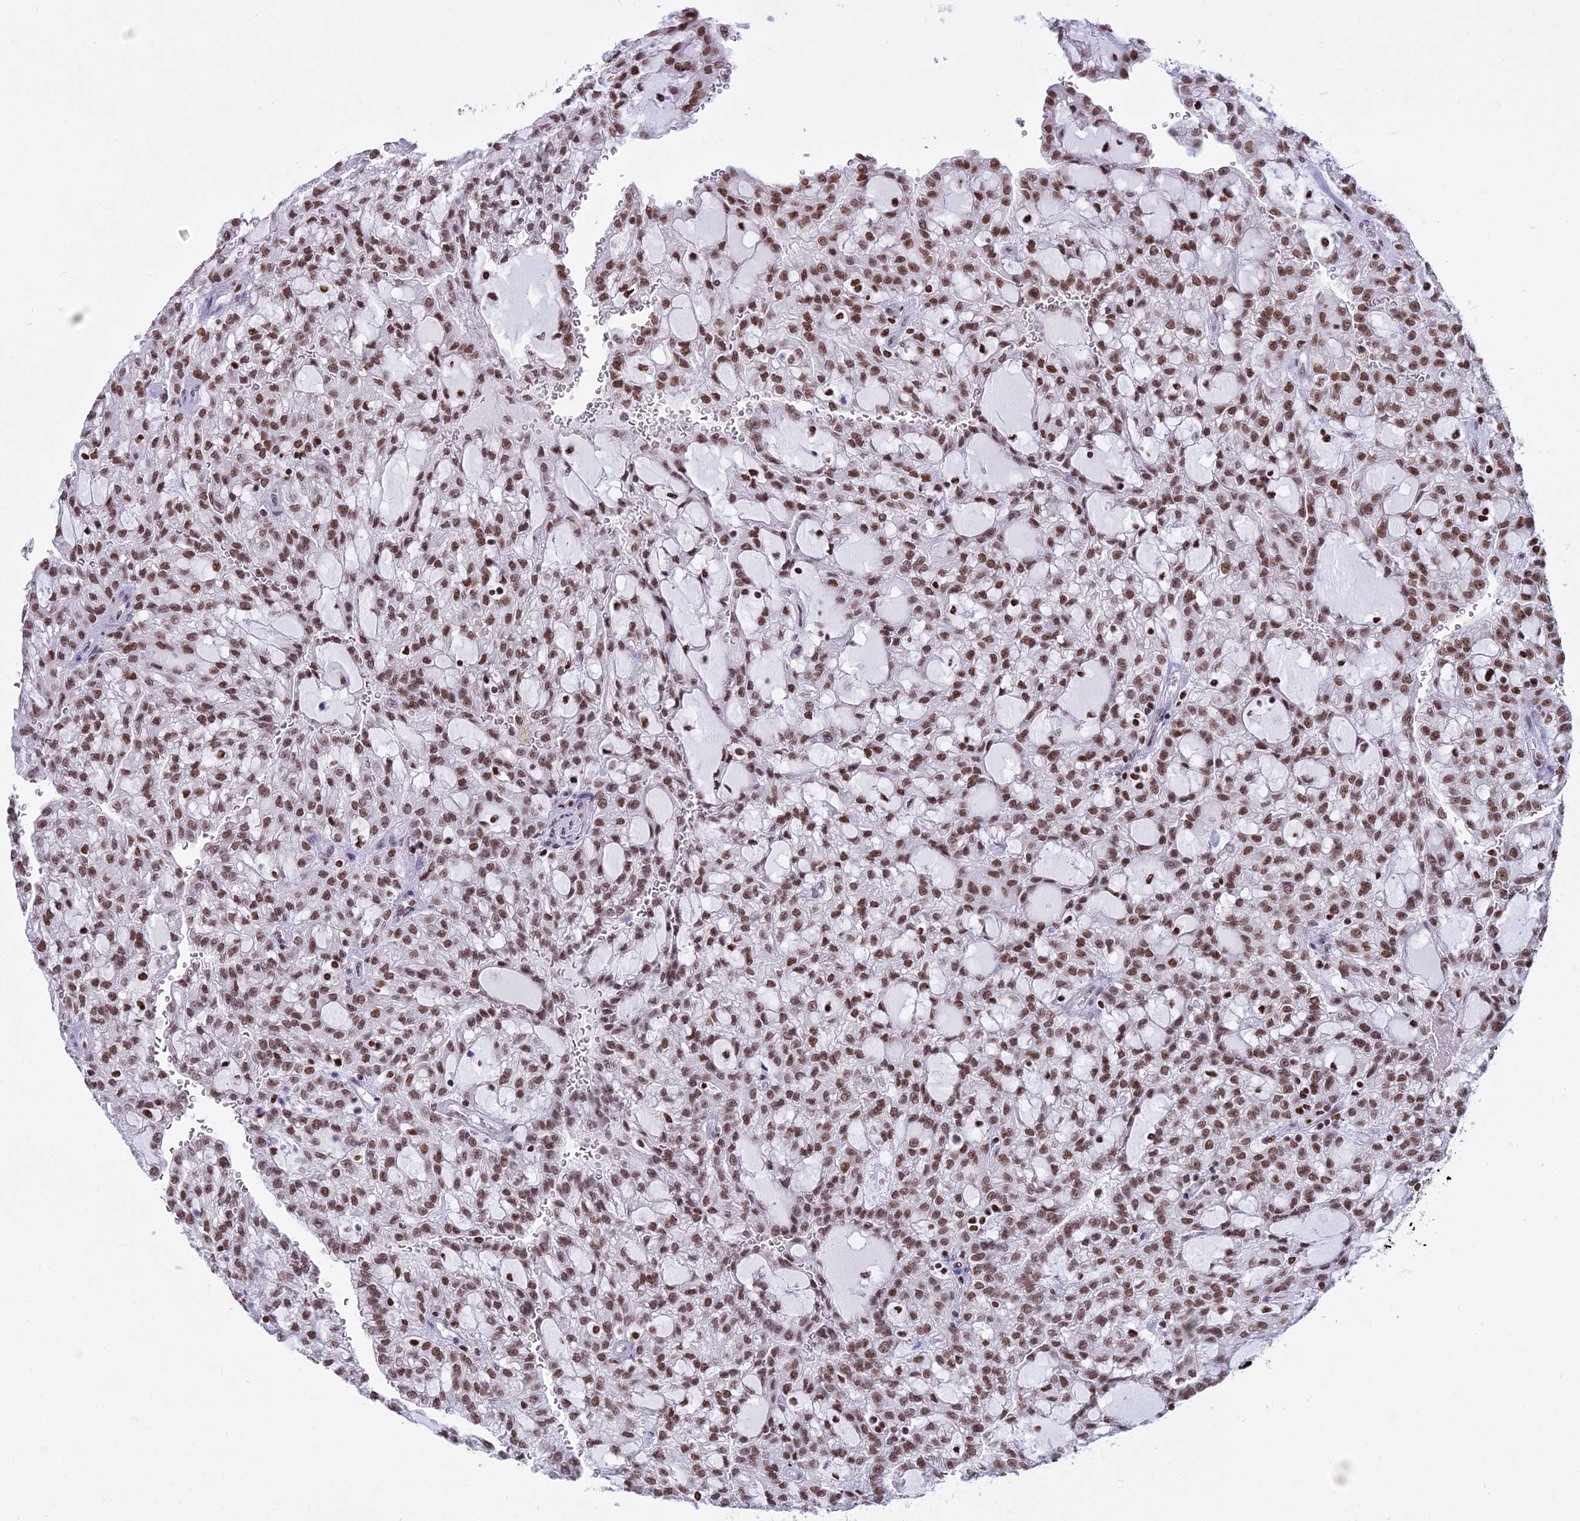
{"staining": {"intensity": "moderate", "quantity": ">75%", "location": "nuclear"}, "tissue": "renal cancer", "cell_type": "Tumor cells", "image_type": "cancer", "snomed": [{"axis": "morphology", "description": "Adenocarcinoma, NOS"}, {"axis": "topography", "description": "Kidney"}], "caption": "A photomicrograph of adenocarcinoma (renal) stained for a protein exhibits moderate nuclear brown staining in tumor cells.", "gene": "PARP1", "patient": {"sex": "male", "age": 63}}